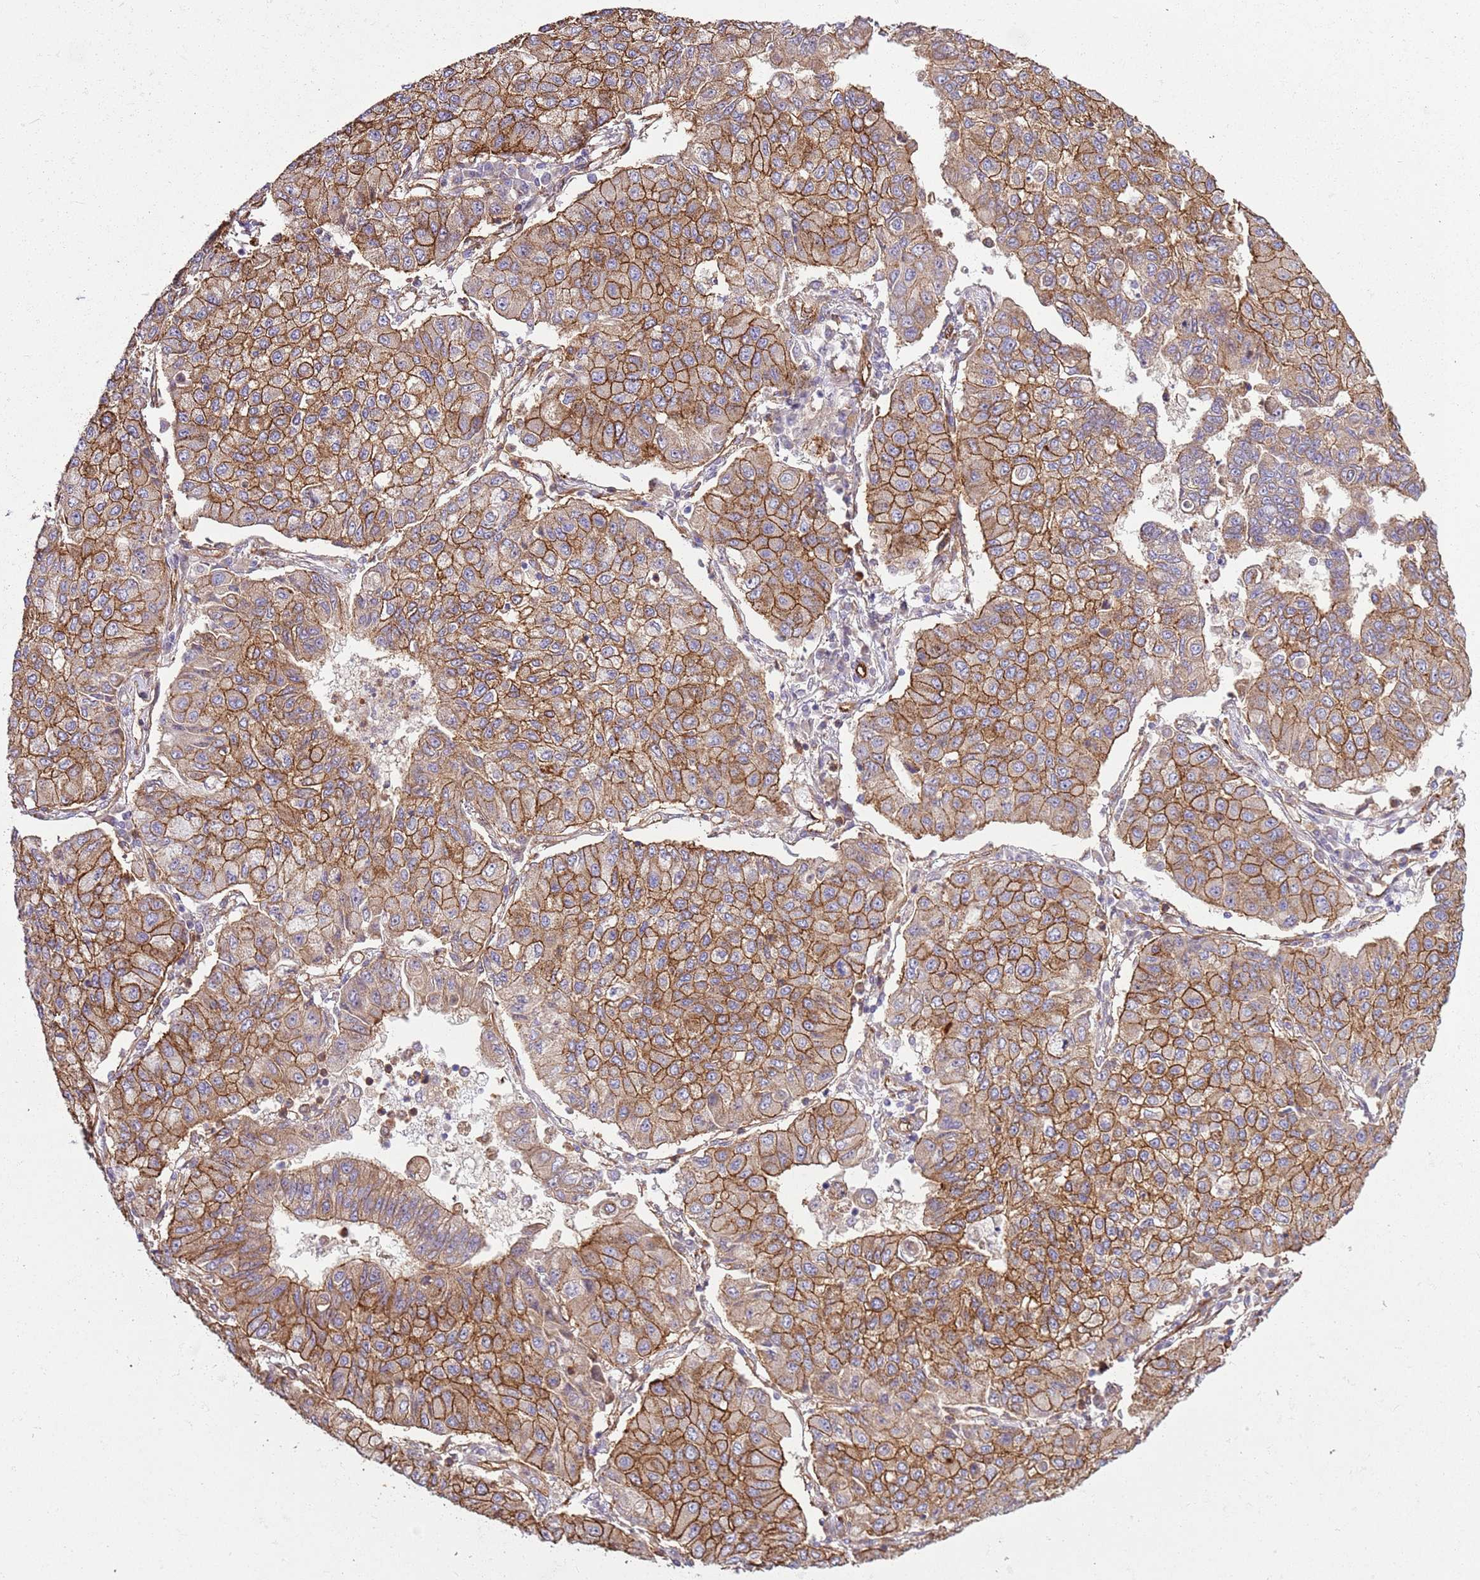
{"staining": {"intensity": "moderate", "quantity": ">75%", "location": "cytoplasmic/membranous"}, "tissue": "lung cancer", "cell_type": "Tumor cells", "image_type": "cancer", "snomed": [{"axis": "morphology", "description": "Squamous cell carcinoma, NOS"}, {"axis": "topography", "description": "Lung"}], "caption": "Protein staining of squamous cell carcinoma (lung) tissue reveals moderate cytoplasmic/membranous staining in about >75% of tumor cells.", "gene": "ZNF827", "patient": {"sex": "male", "age": 74}}